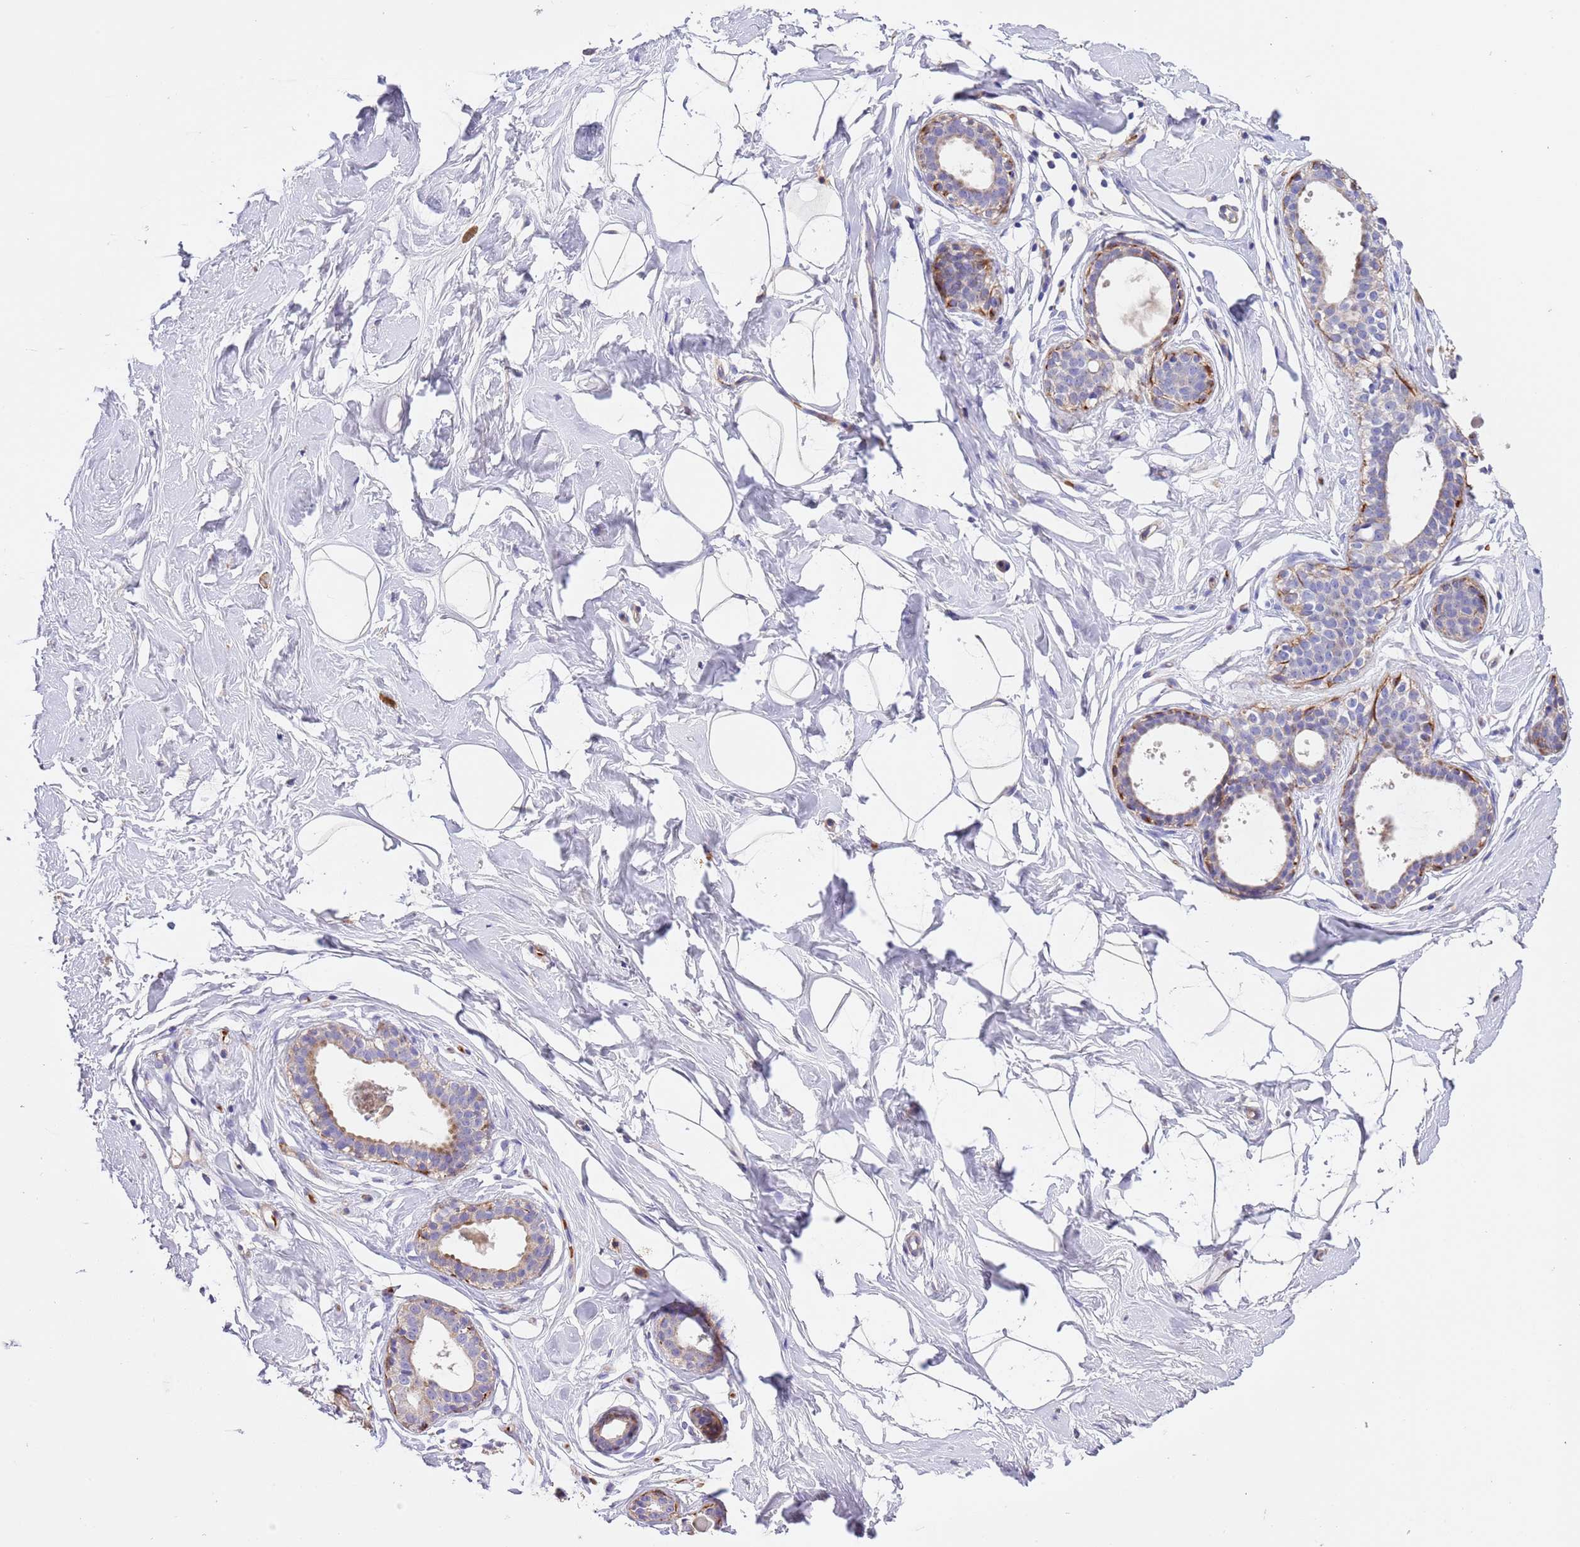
{"staining": {"intensity": "weak", "quantity": "25%-75%", "location": "cytoplasmic/membranous"}, "tissue": "breast", "cell_type": "Adipocytes", "image_type": "normal", "snomed": [{"axis": "morphology", "description": "Normal tissue, NOS"}, {"axis": "morphology", "description": "Adenoma, NOS"}, {"axis": "topography", "description": "Breast"}], "caption": "Protein analysis of benign breast reveals weak cytoplasmic/membranous expression in approximately 25%-75% of adipocytes. The staining is performed using DAB (3,3'-diaminobenzidine) brown chromogen to label protein expression. The nuclei are counter-stained blue using hematoxylin.", "gene": "PIGA", "patient": {"sex": "female", "age": 23}}